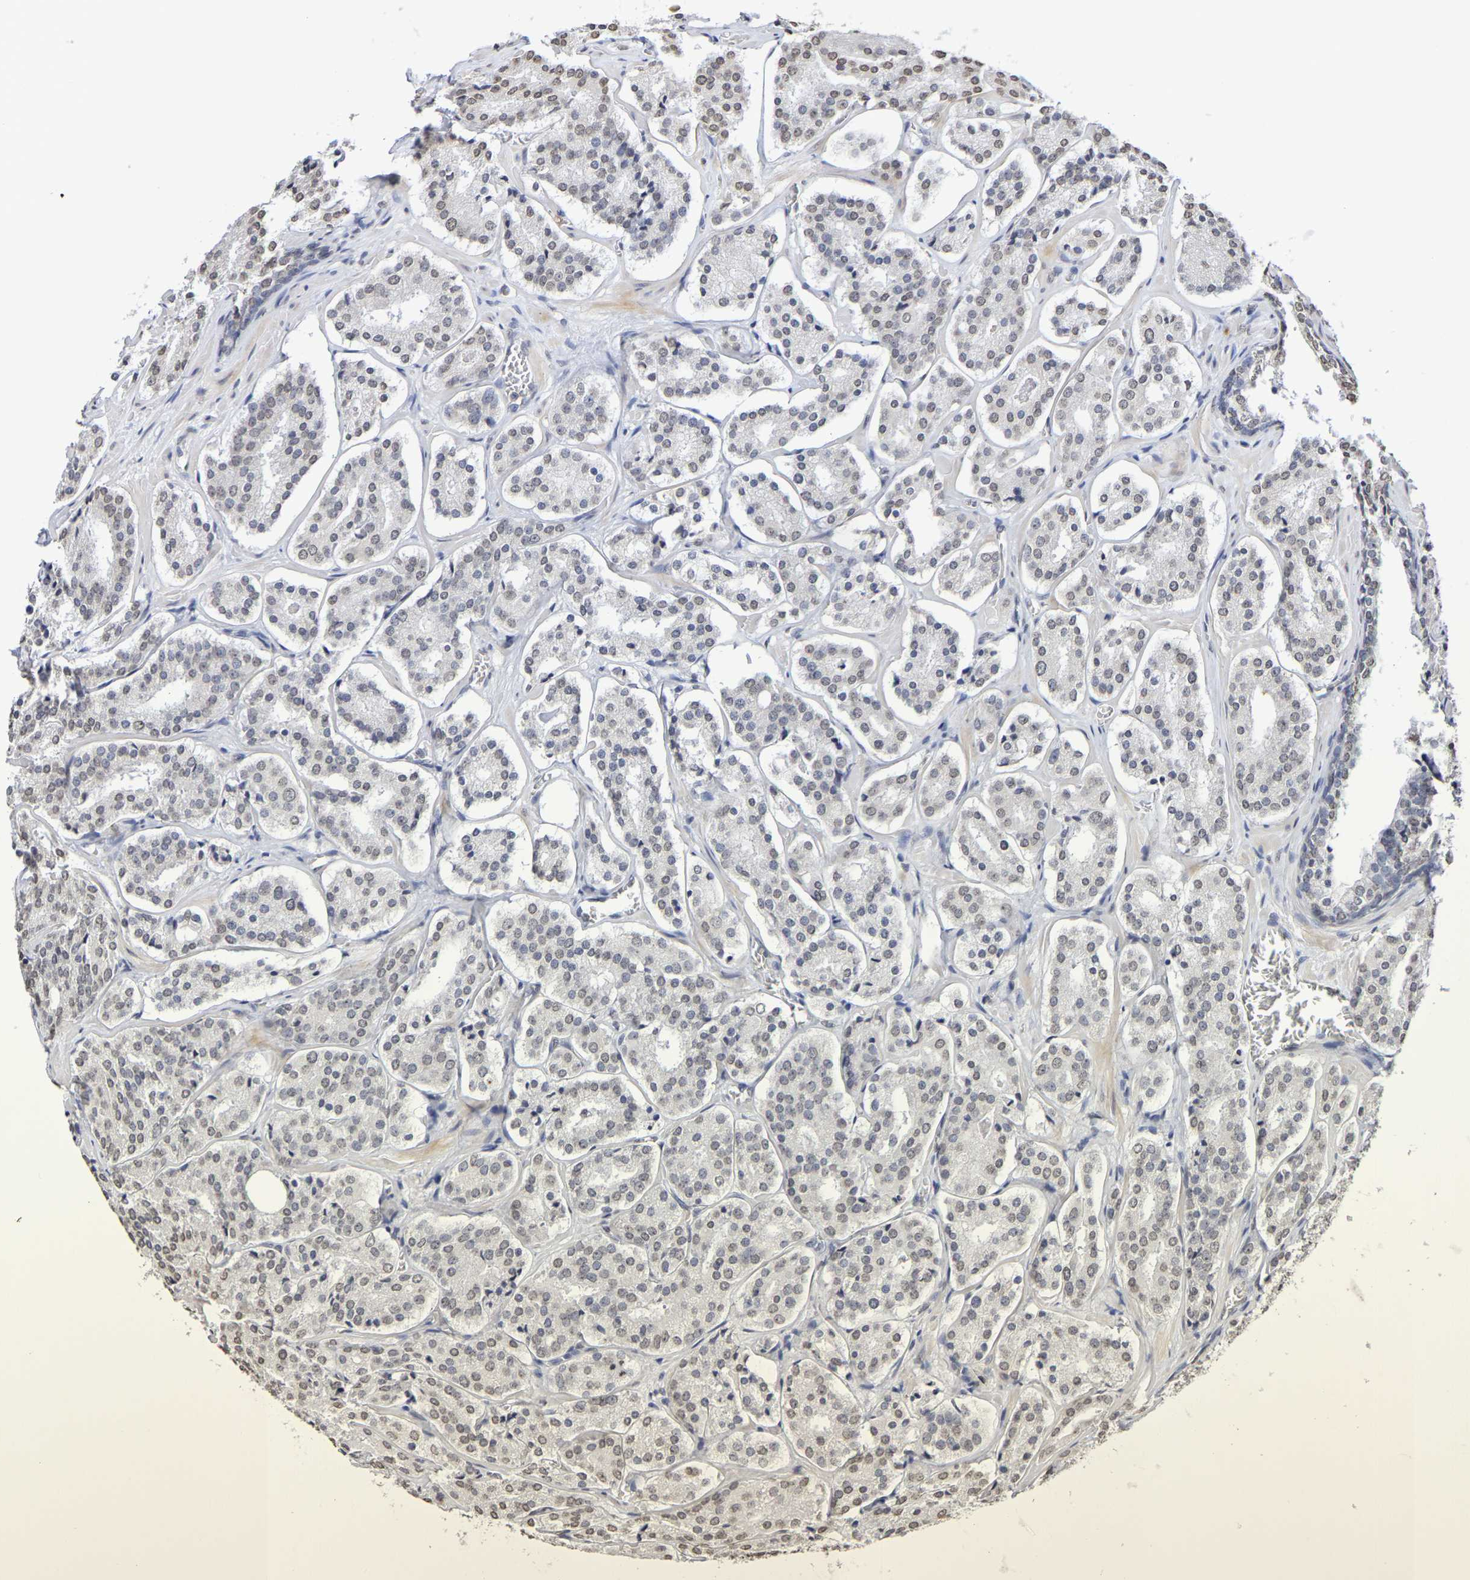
{"staining": {"intensity": "weak", "quantity": "25%-75%", "location": "nuclear"}, "tissue": "prostate cancer", "cell_type": "Tumor cells", "image_type": "cancer", "snomed": [{"axis": "morphology", "description": "Adenocarcinoma, High grade"}, {"axis": "topography", "description": "Prostate"}], "caption": "The immunohistochemical stain highlights weak nuclear staining in tumor cells of prostate cancer (adenocarcinoma (high-grade)) tissue. The staining was performed using DAB (3,3'-diaminobenzidine) to visualize the protein expression in brown, while the nuclei were stained in blue with hematoxylin (Magnification: 20x).", "gene": "ATF4", "patient": {"sex": "male", "age": 60}}